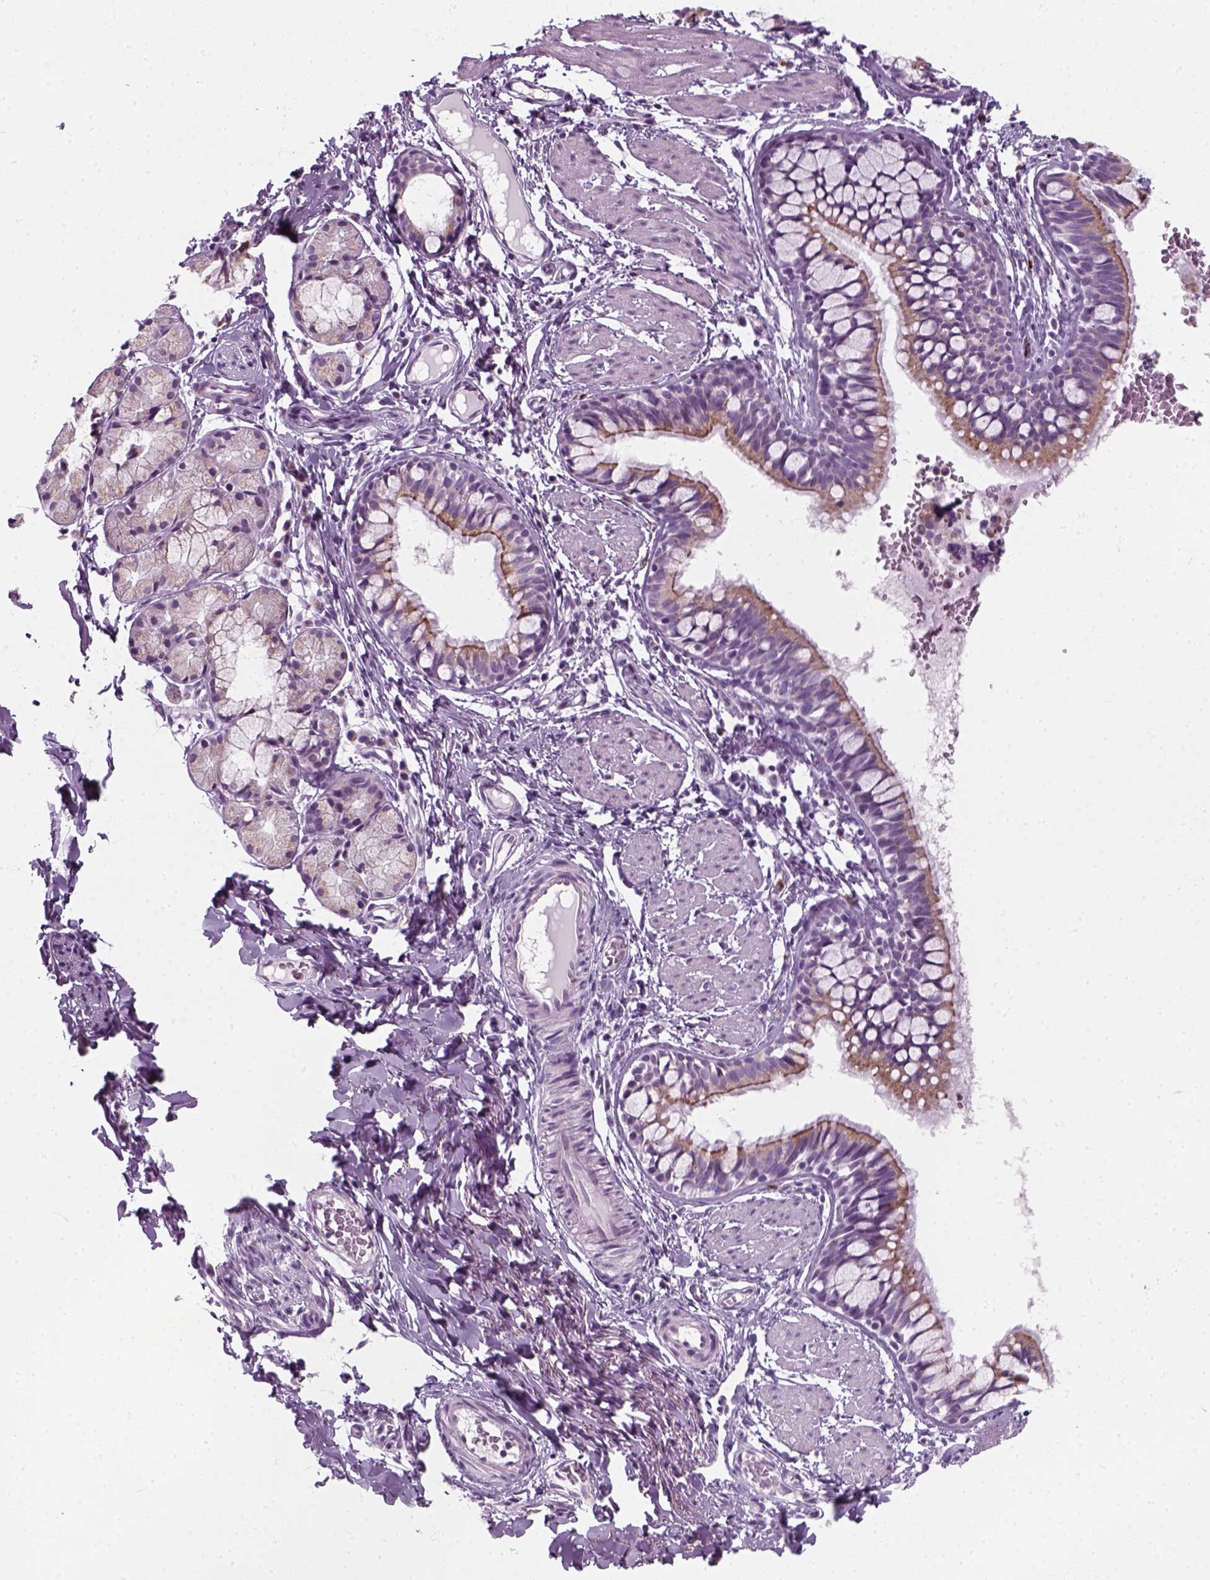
{"staining": {"intensity": "weak", "quantity": "25%-75%", "location": "cytoplasmic/membranous"}, "tissue": "bronchus", "cell_type": "Respiratory epithelial cells", "image_type": "normal", "snomed": [{"axis": "morphology", "description": "Normal tissue, NOS"}, {"axis": "topography", "description": "Bronchus"}], "caption": "A brown stain highlights weak cytoplasmic/membranous positivity of a protein in respiratory epithelial cells of unremarkable human bronchus. (DAB IHC, brown staining for protein, blue staining for nuclei).", "gene": "IL4", "patient": {"sex": "male", "age": 1}}